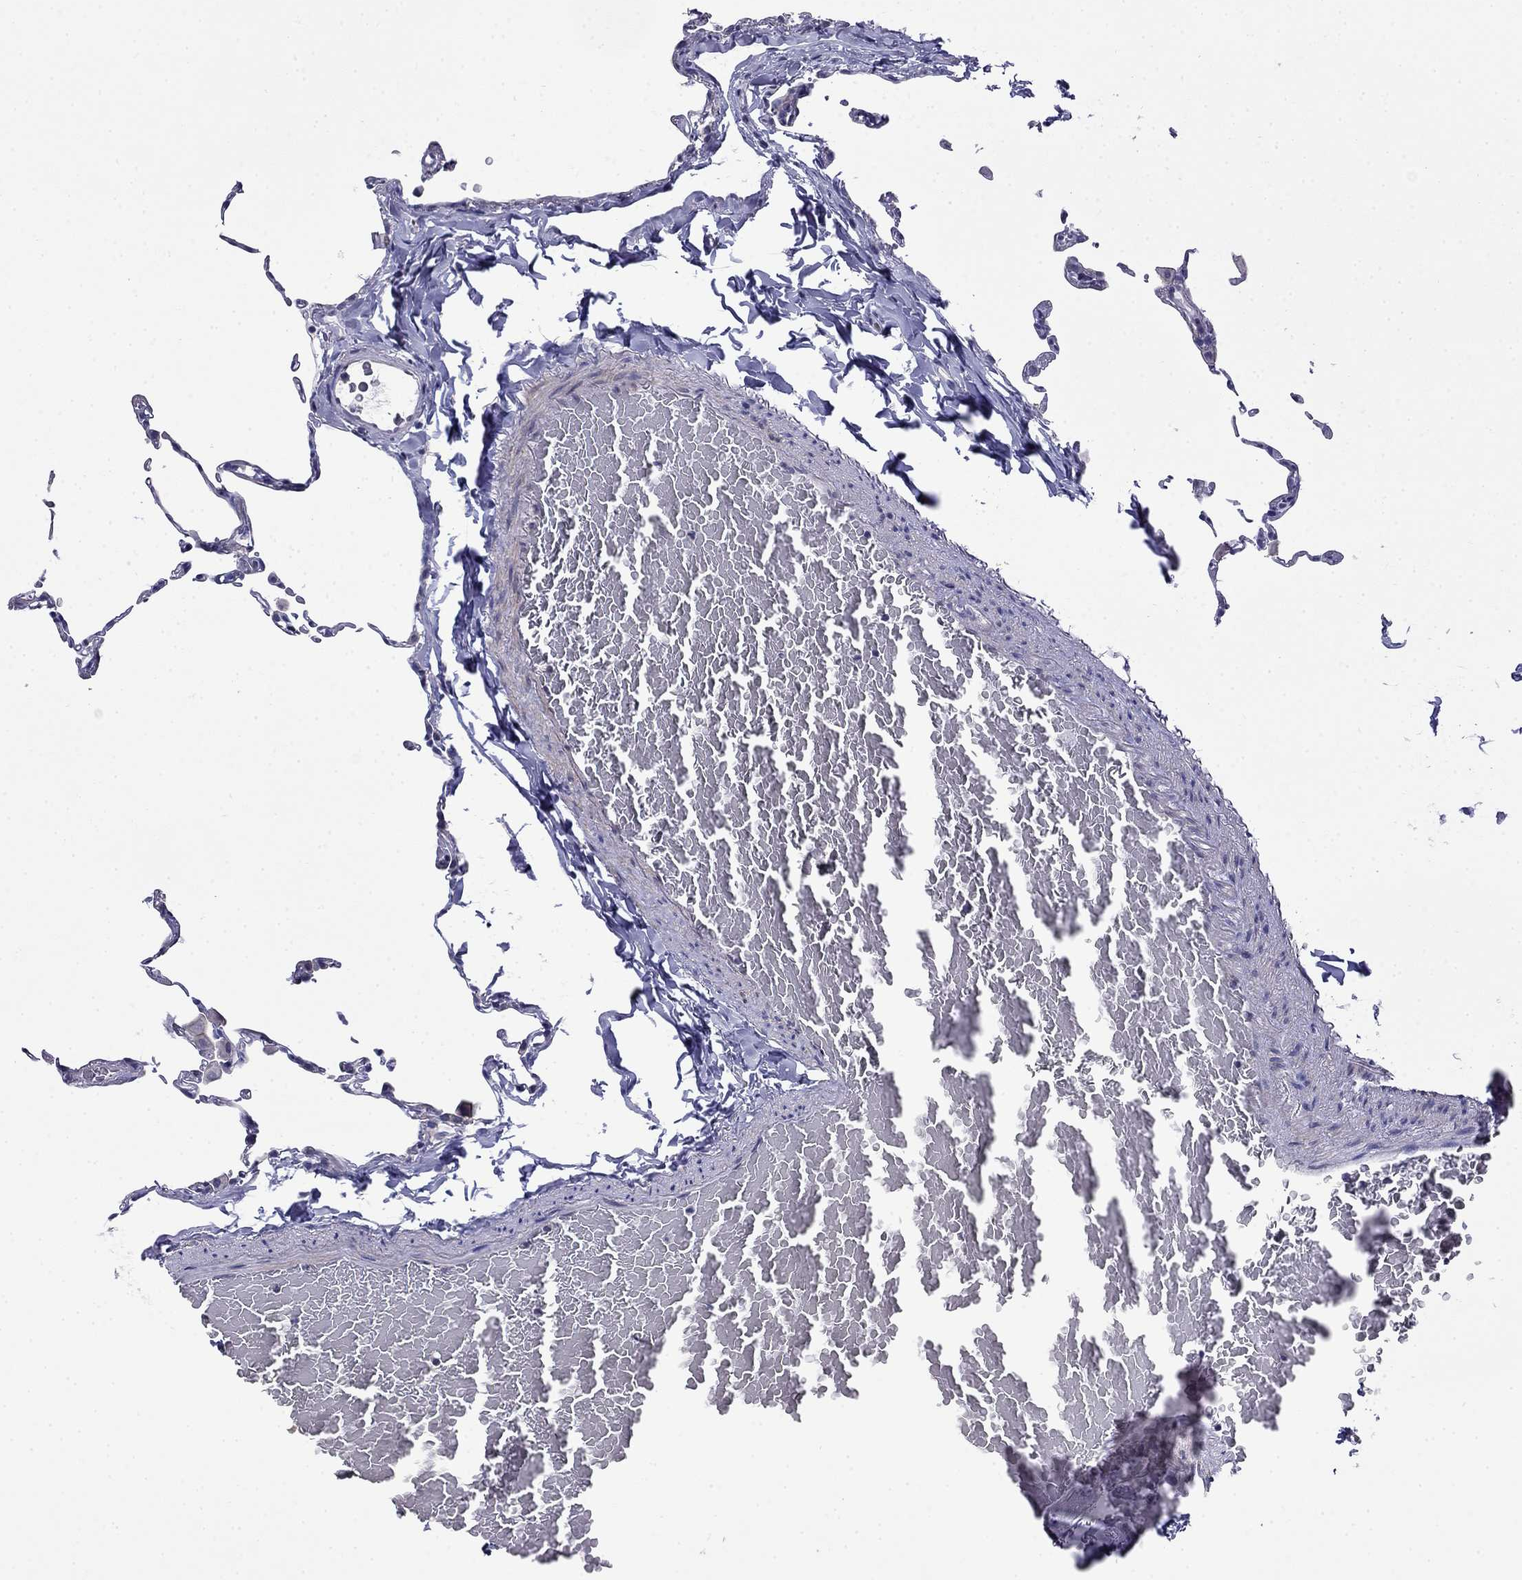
{"staining": {"intensity": "negative", "quantity": "none", "location": "none"}, "tissue": "lung", "cell_type": "Alveolar cells", "image_type": "normal", "snomed": [{"axis": "morphology", "description": "Normal tissue, NOS"}, {"axis": "topography", "description": "Lung"}], "caption": "High power microscopy photomicrograph of an immunohistochemistry photomicrograph of unremarkable lung, revealing no significant positivity in alveolar cells.", "gene": "PRR18", "patient": {"sex": "female", "age": 57}}